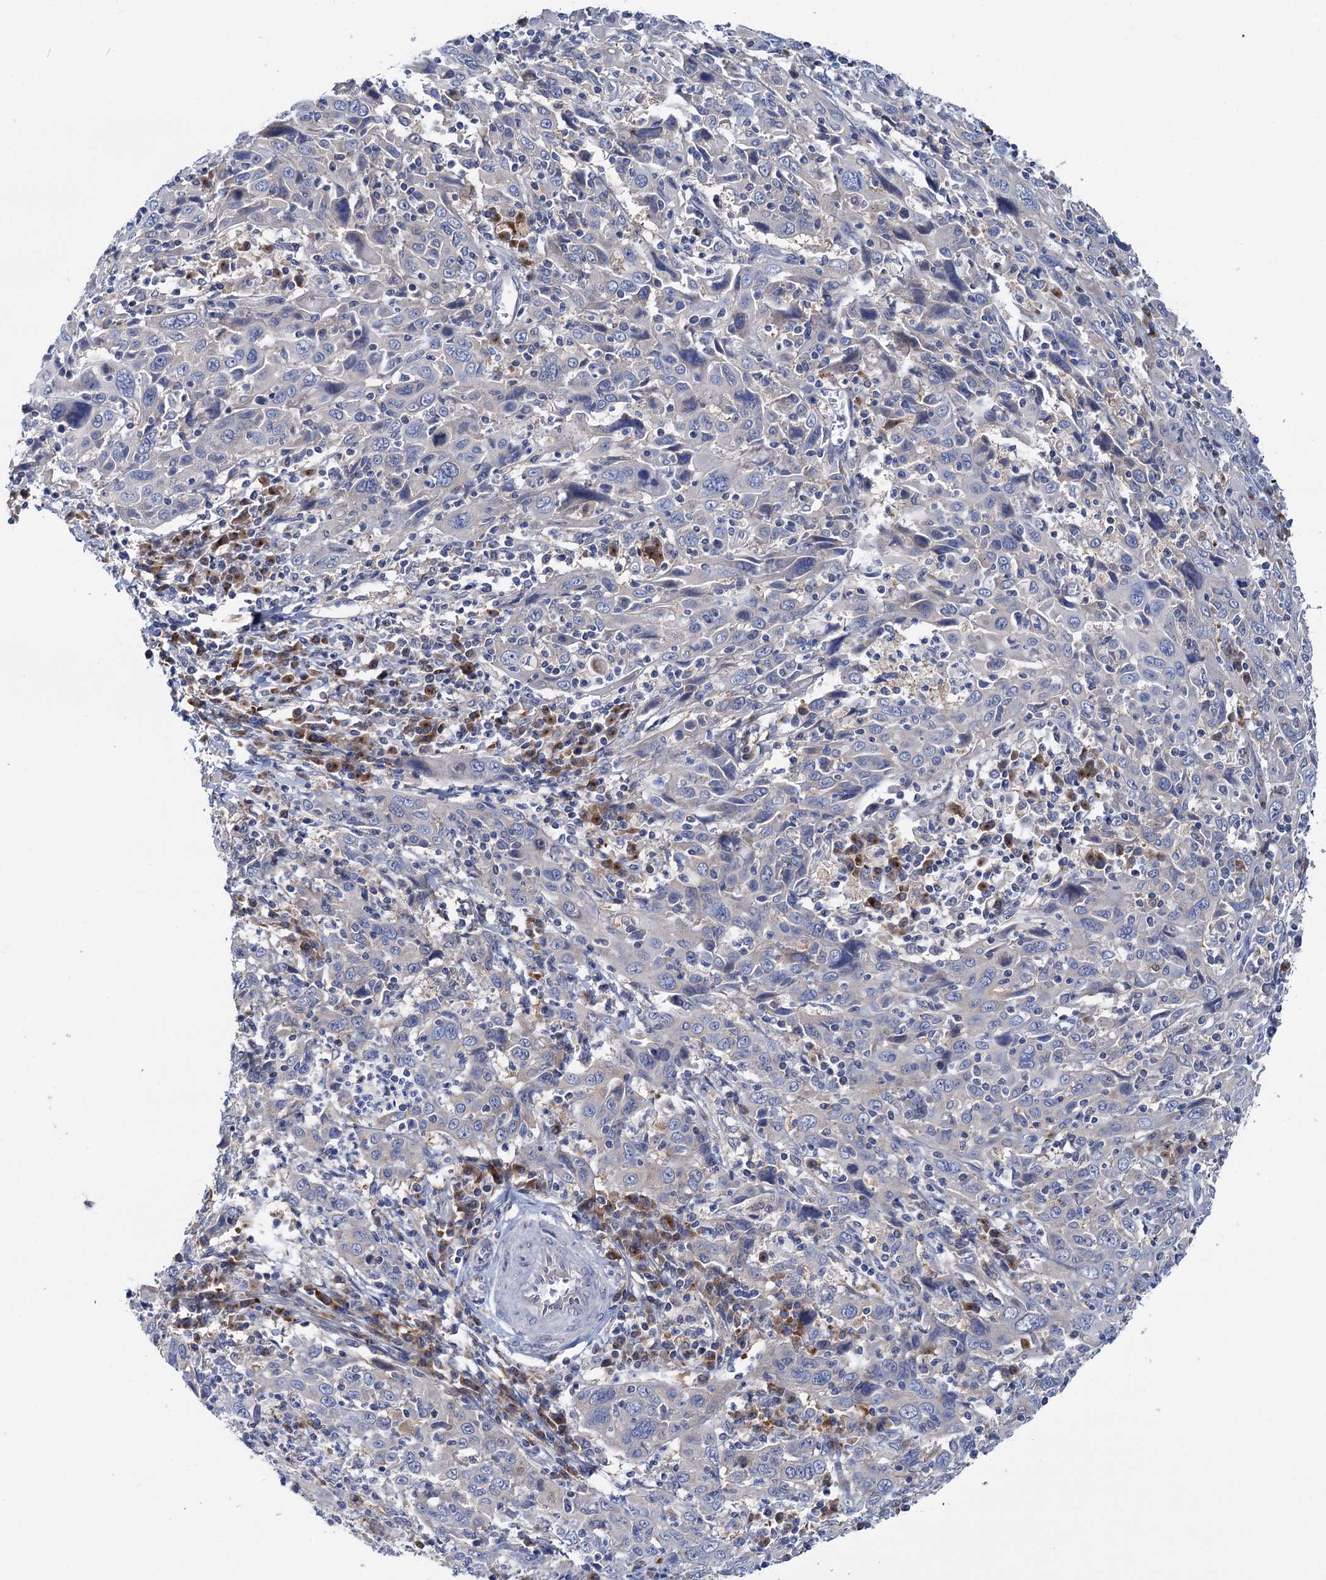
{"staining": {"intensity": "negative", "quantity": "none", "location": "none"}, "tissue": "cervical cancer", "cell_type": "Tumor cells", "image_type": "cancer", "snomed": [{"axis": "morphology", "description": "Squamous cell carcinoma, NOS"}, {"axis": "topography", "description": "Cervix"}], "caption": "The histopathology image reveals no staining of tumor cells in cervical cancer (squamous cell carcinoma).", "gene": "ZNRD2", "patient": {"sex": "female", "age": 46}}